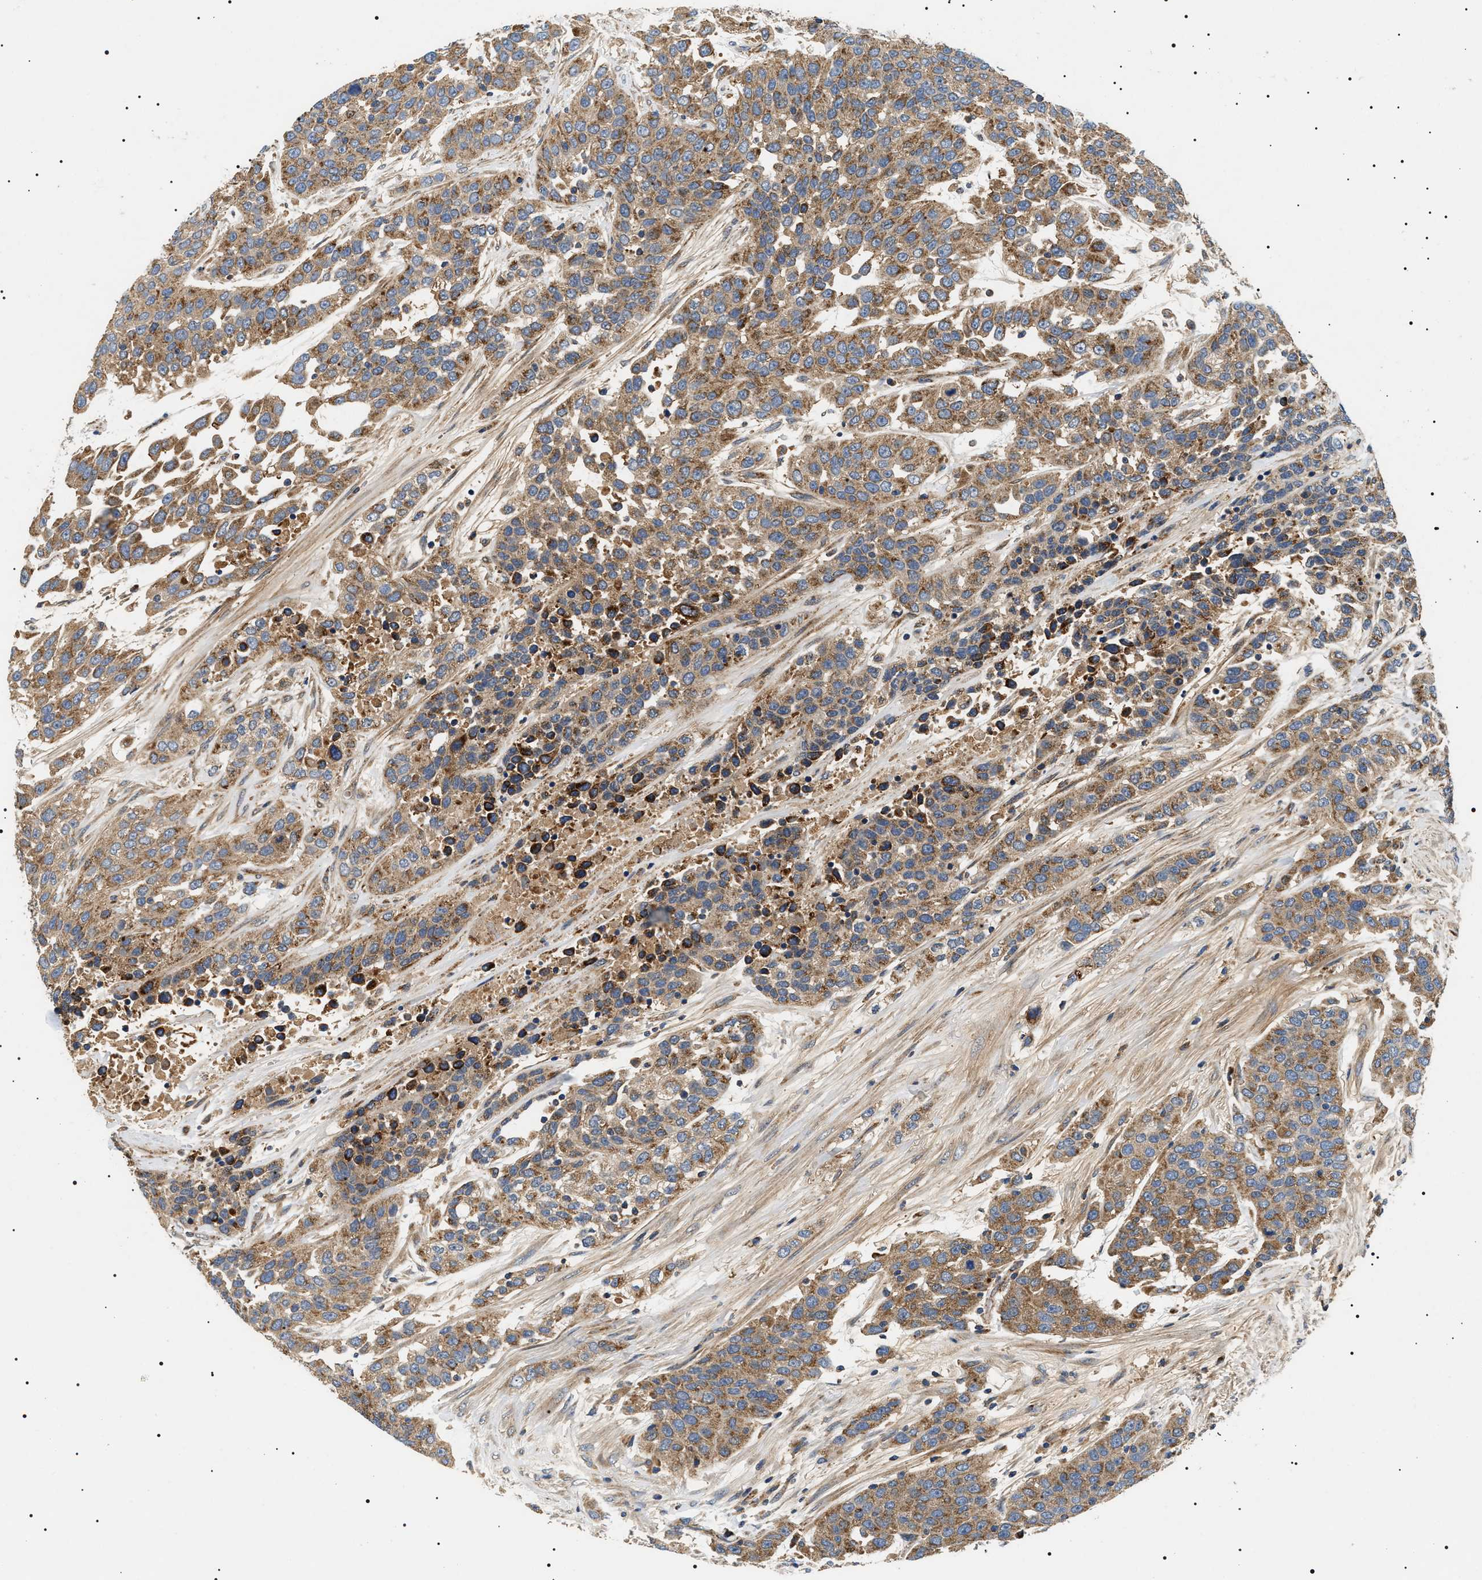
{"staining": {"intensity": "moderate", "quantity": ">75%", "location": "cytoplasmic/membranous"}, "tissue": "urothelial cancer", "cell_type": "Tumor cells", "image_type": "cancer", "snomed": [{"axis": "morphology", "description": "Urothelial carcinoma, High grade"}, {"axis": "topography", "description": "Urinary bladder"}], "caption": "Urothelial cancer stained with DAB (3,3'-diaminobenzidine) immunohistochemistry (IHC) reveals medium levels of moderate cytoplasmic/membranous expression in approximately >75% of tumor cells.", "gene": "OXSM", "patient": {"sex": "female", "age": 80}}